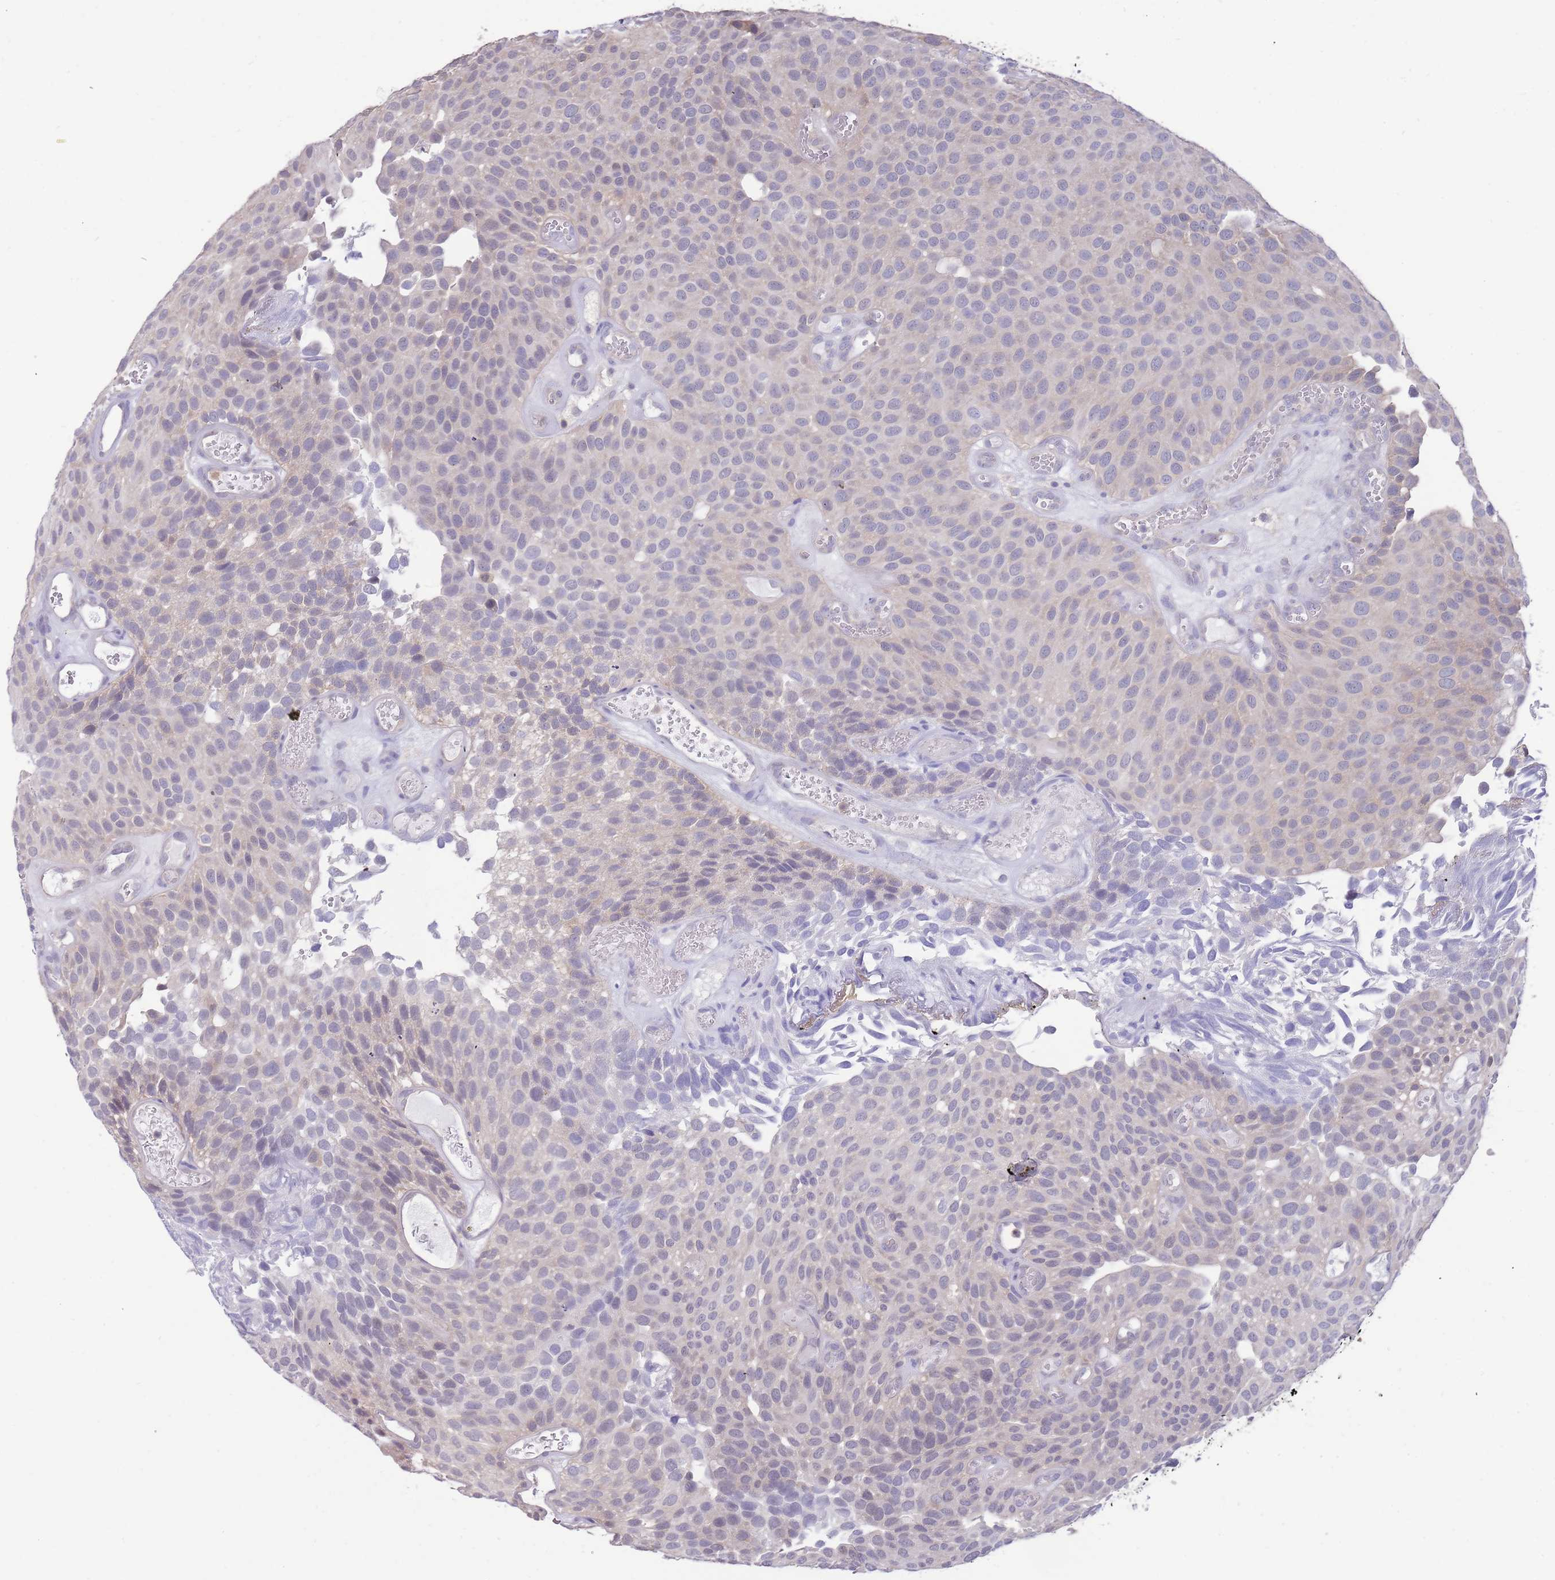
{"staining": {"intensity": "weak", "quantity": "<25%", "location": "cytoplasmic/membranous"}, "tissue": "urothelial cancer", "cell_type": "Tumor cells", "image_type": "cancer", "snomed": [{"axis": "morphology", "description": "Urothelial carcinoma, Low grade"}, {"axis": "topography", "description": "Urinary bladder"}], "caption": "Immunohistochemistry of low-grade urothelial carcinoma exhibits no expression in tumor cells.", "gene": "AP5S1", "patient": {"sex": "male", "age": 89}}